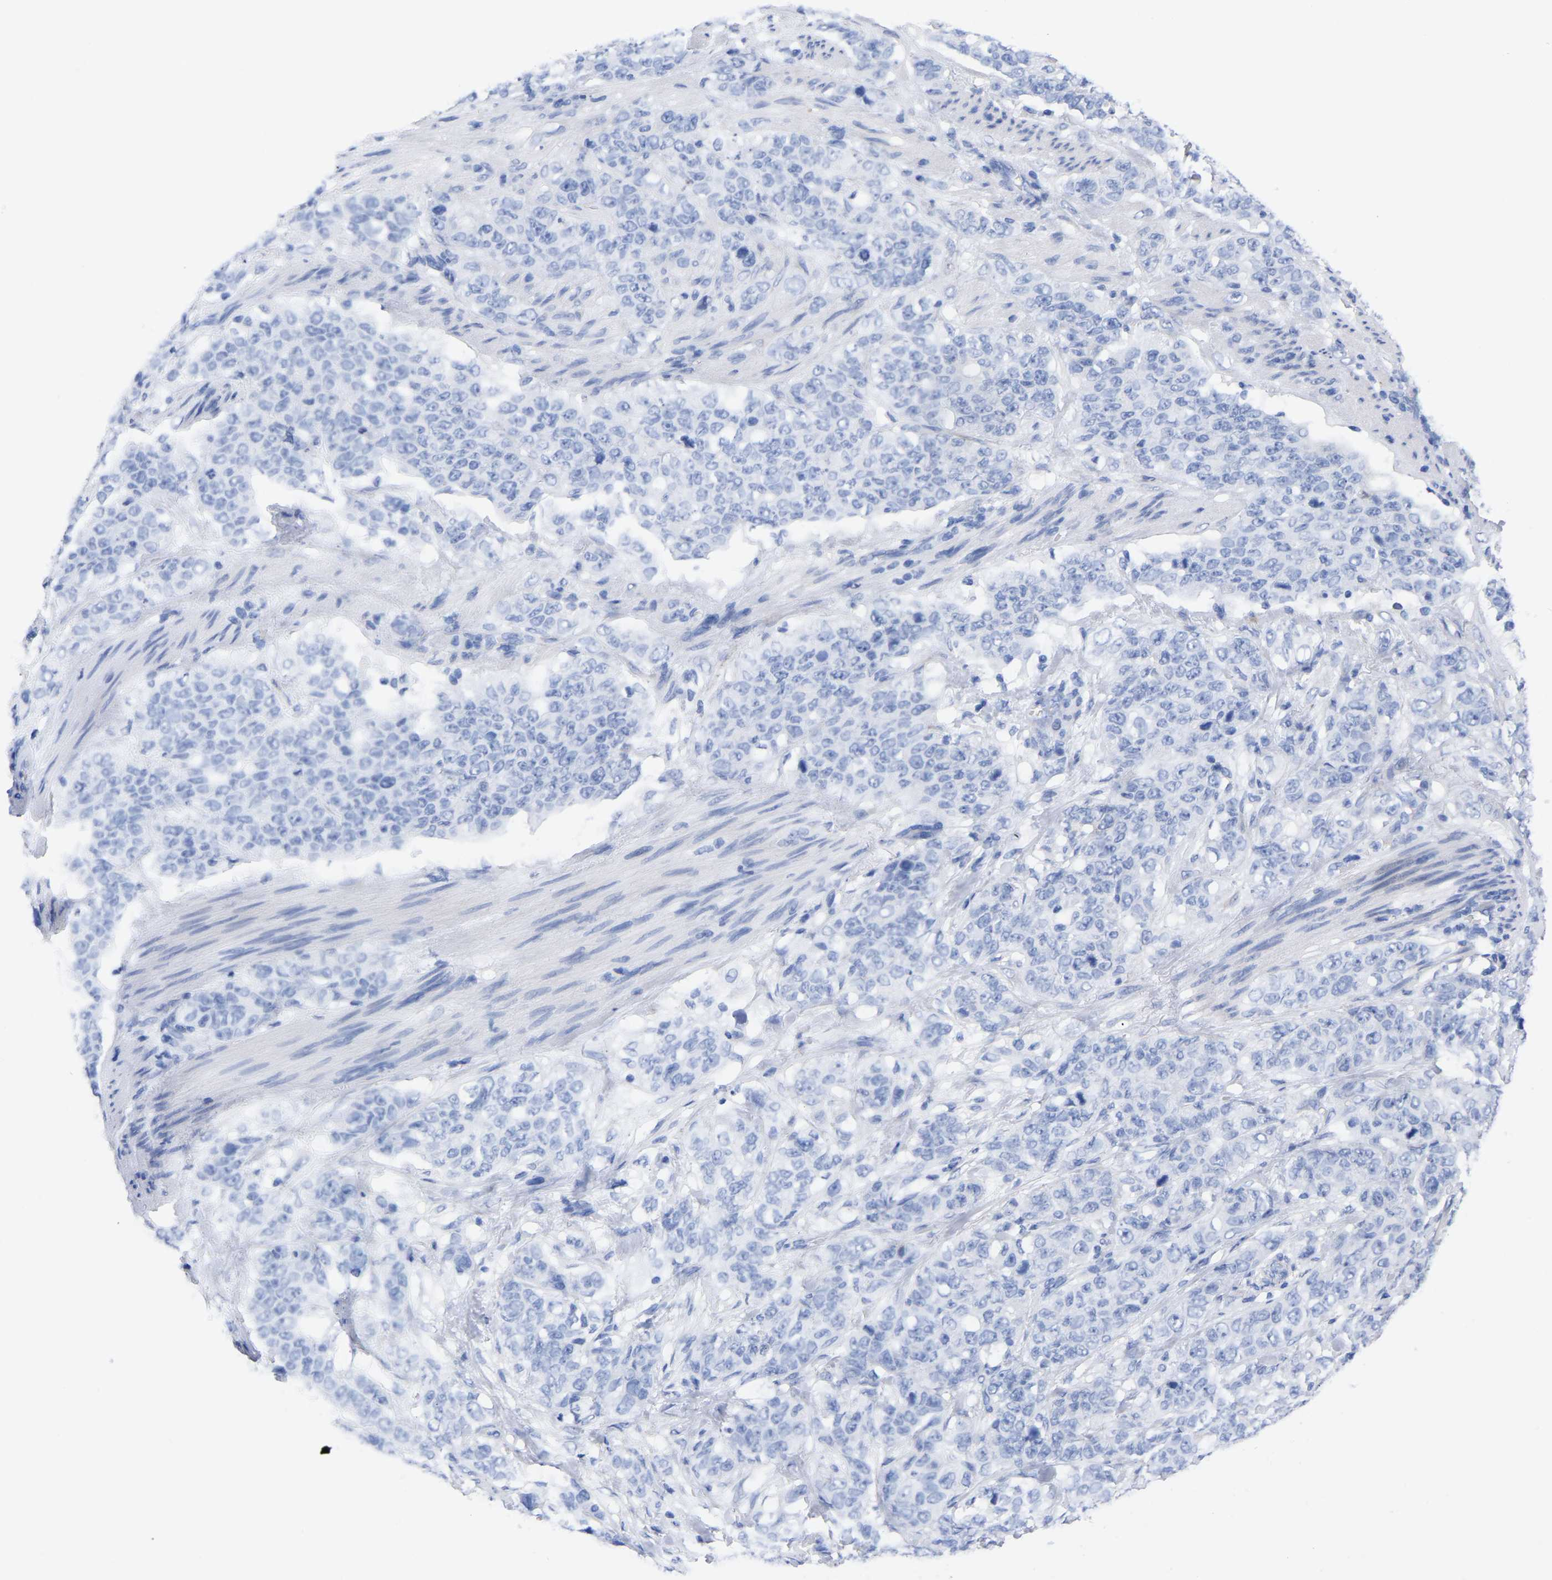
{"staining": {"intensity": "negative", "quantity": "none", "location": "none"}, "tissue": "stomach cancer", "cell_type": "Tumor cells", "image_type": "cancer", "snomed": [{"axis": "morphology", "description": "Adenocarcinoma, NOS"}, {"axis": "topography", "description": "Stomach"}], "caption": "Photomicrograph shows no significant protein positivity in tumor cells of stomach adenocarcinoma. (Stains: DAB (3,3'-diaminobenzidine) IHC with hematoxylin counter stain, Microscopy: brightfield microscopy at high magnification).", "gene": "HAPLN1", "patient": {"sex": "male", "age": 48}}